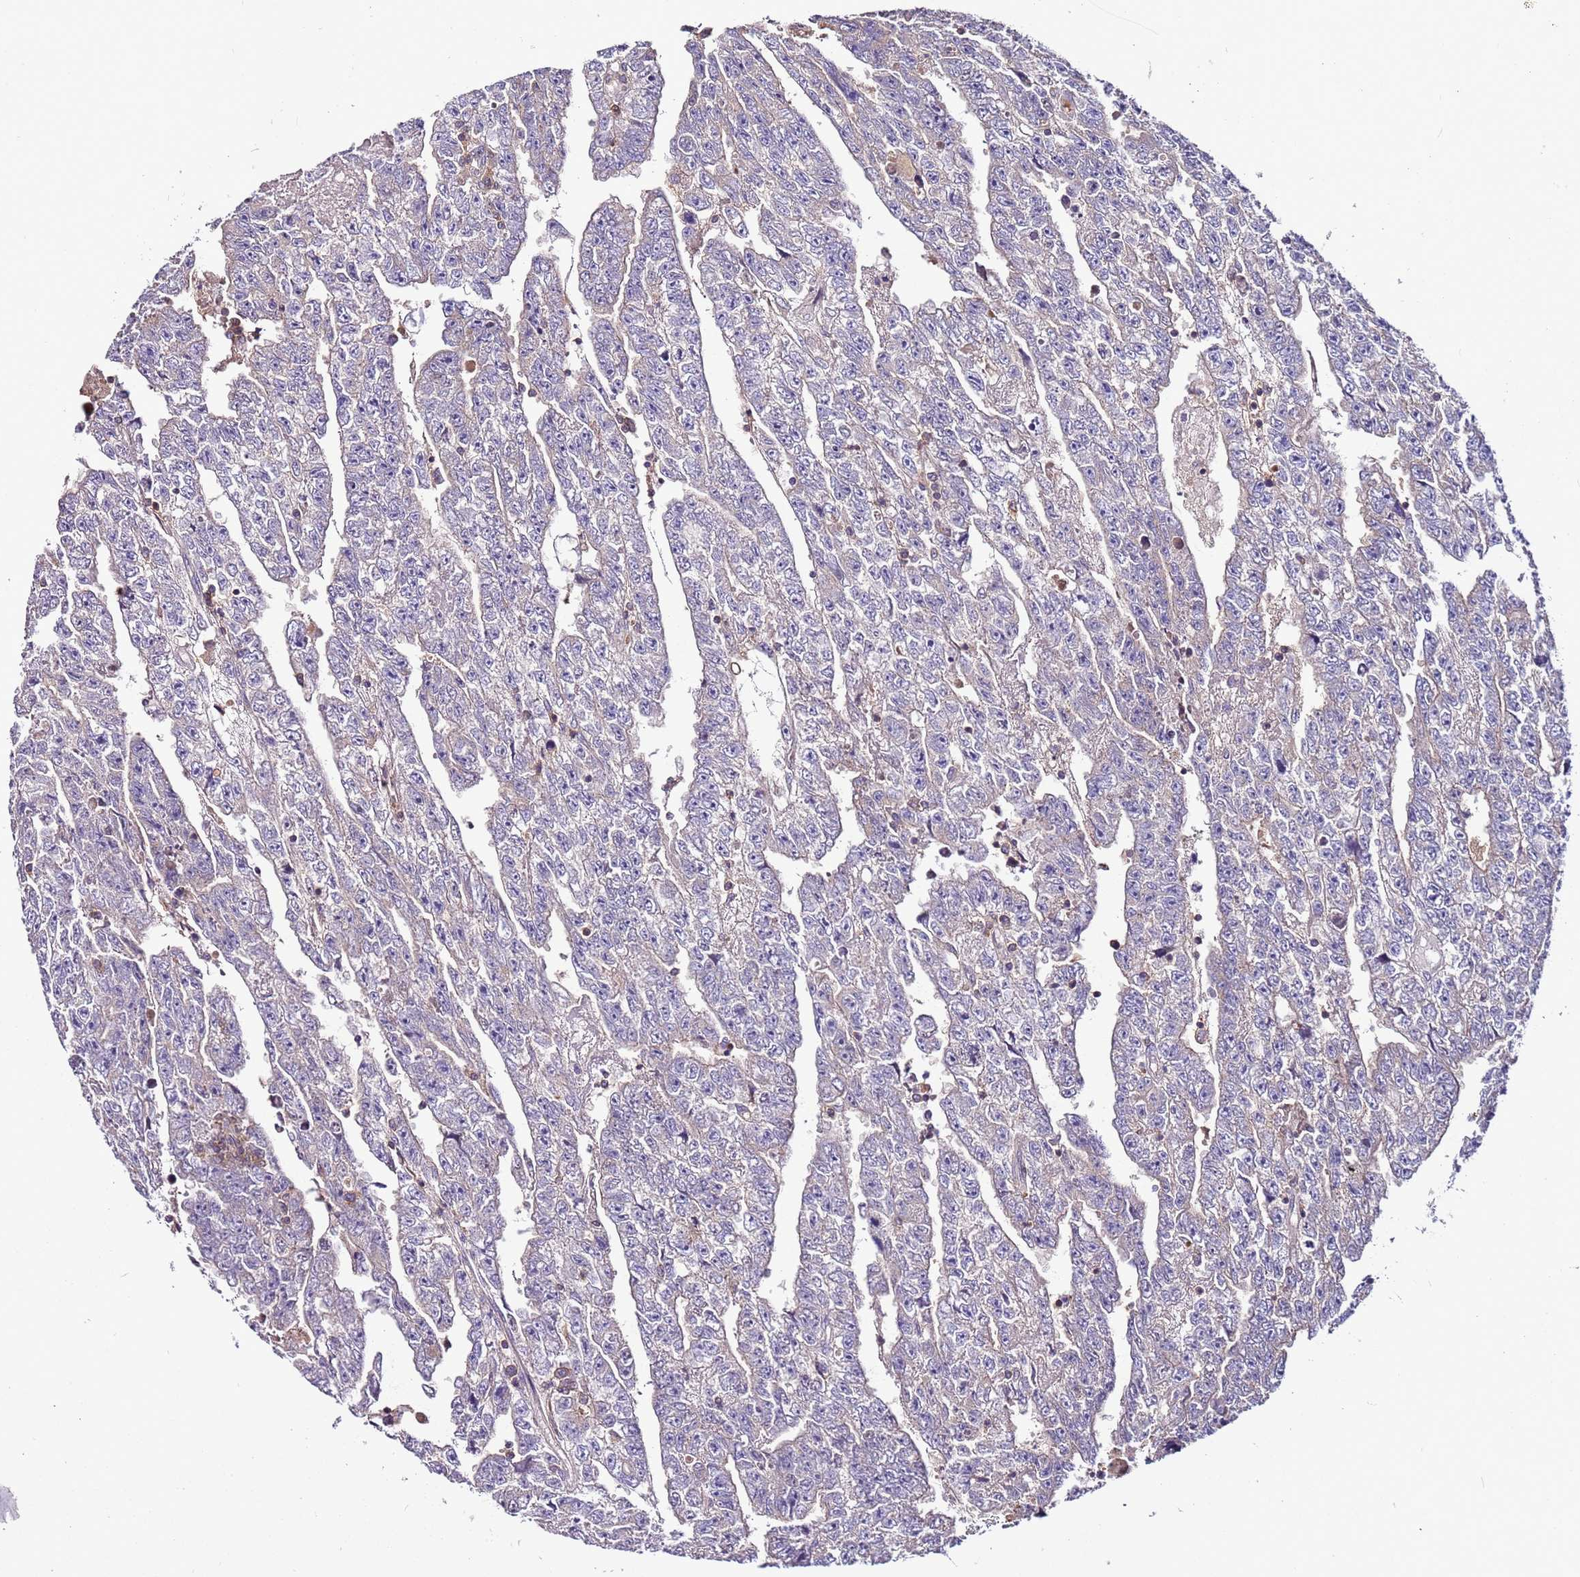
{"staining": {"intensity": "negative", "quantity": "none", "location": "none"}, "tissue": "testis cancer", "cell_type": "Tumor cells", "image_type": "cancer", "snomed": [{"axis": "morphology", "description": "Carcinoma, Embryonal, NOS"}, {"axis": "topography", "description": "Testis"}], "caption": "Image shows no protein positivity in tumor cells of testis cancer tissue.", "gene": "IGIP", "patient": {"sex": "male", "age": 25}}